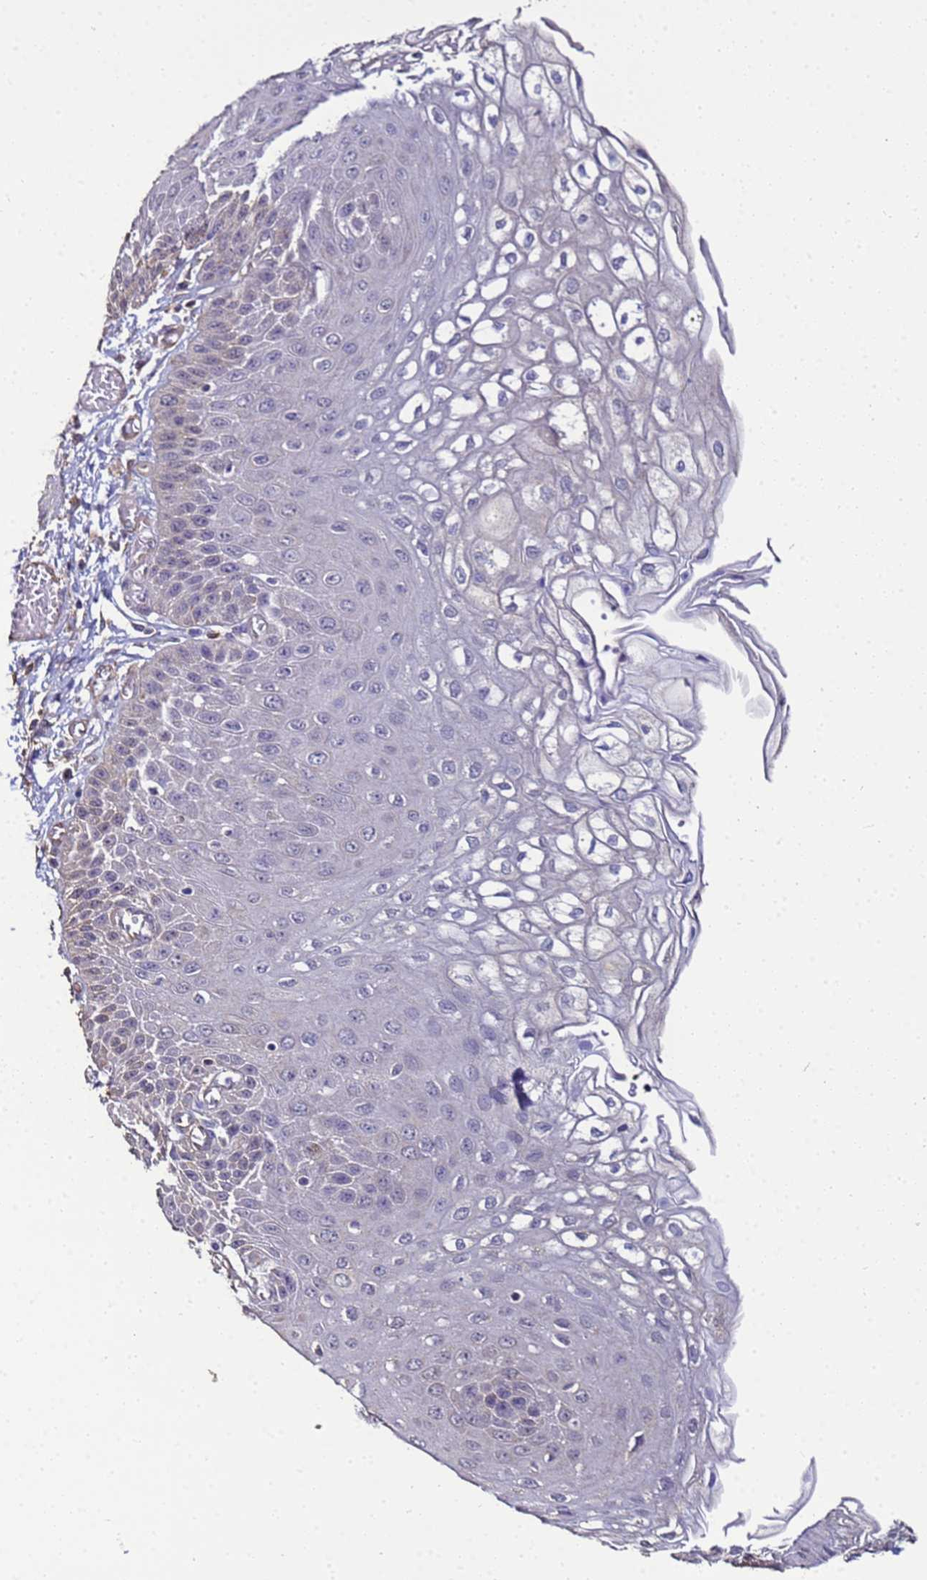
{"staining": {"intensity": "weak", "quantity": "<25%", "location": "cytoplasmic/membranous"}, "tissue": "esophagus", "cell_type": "Squamous epithelial cells", "image_type": "normal", "snomed": [{"axis": "morphology", "description": "Normal tissue, NOS"}, {"axis": "topography", "description": "Esophagus"}], "caption": "Esophagus was stained to show a protein in brown. There is no significant expression in squamous epithelial cells. (Stains: DAB (3,3'-diaminobenzidine) immunohistochemistry (IHC) with hematoxylin counter stain, Microscopy: brightfield microscopy at high magnification).", "gene": "ENOPH1", "patient": {"sex": "male", "age": 81}}